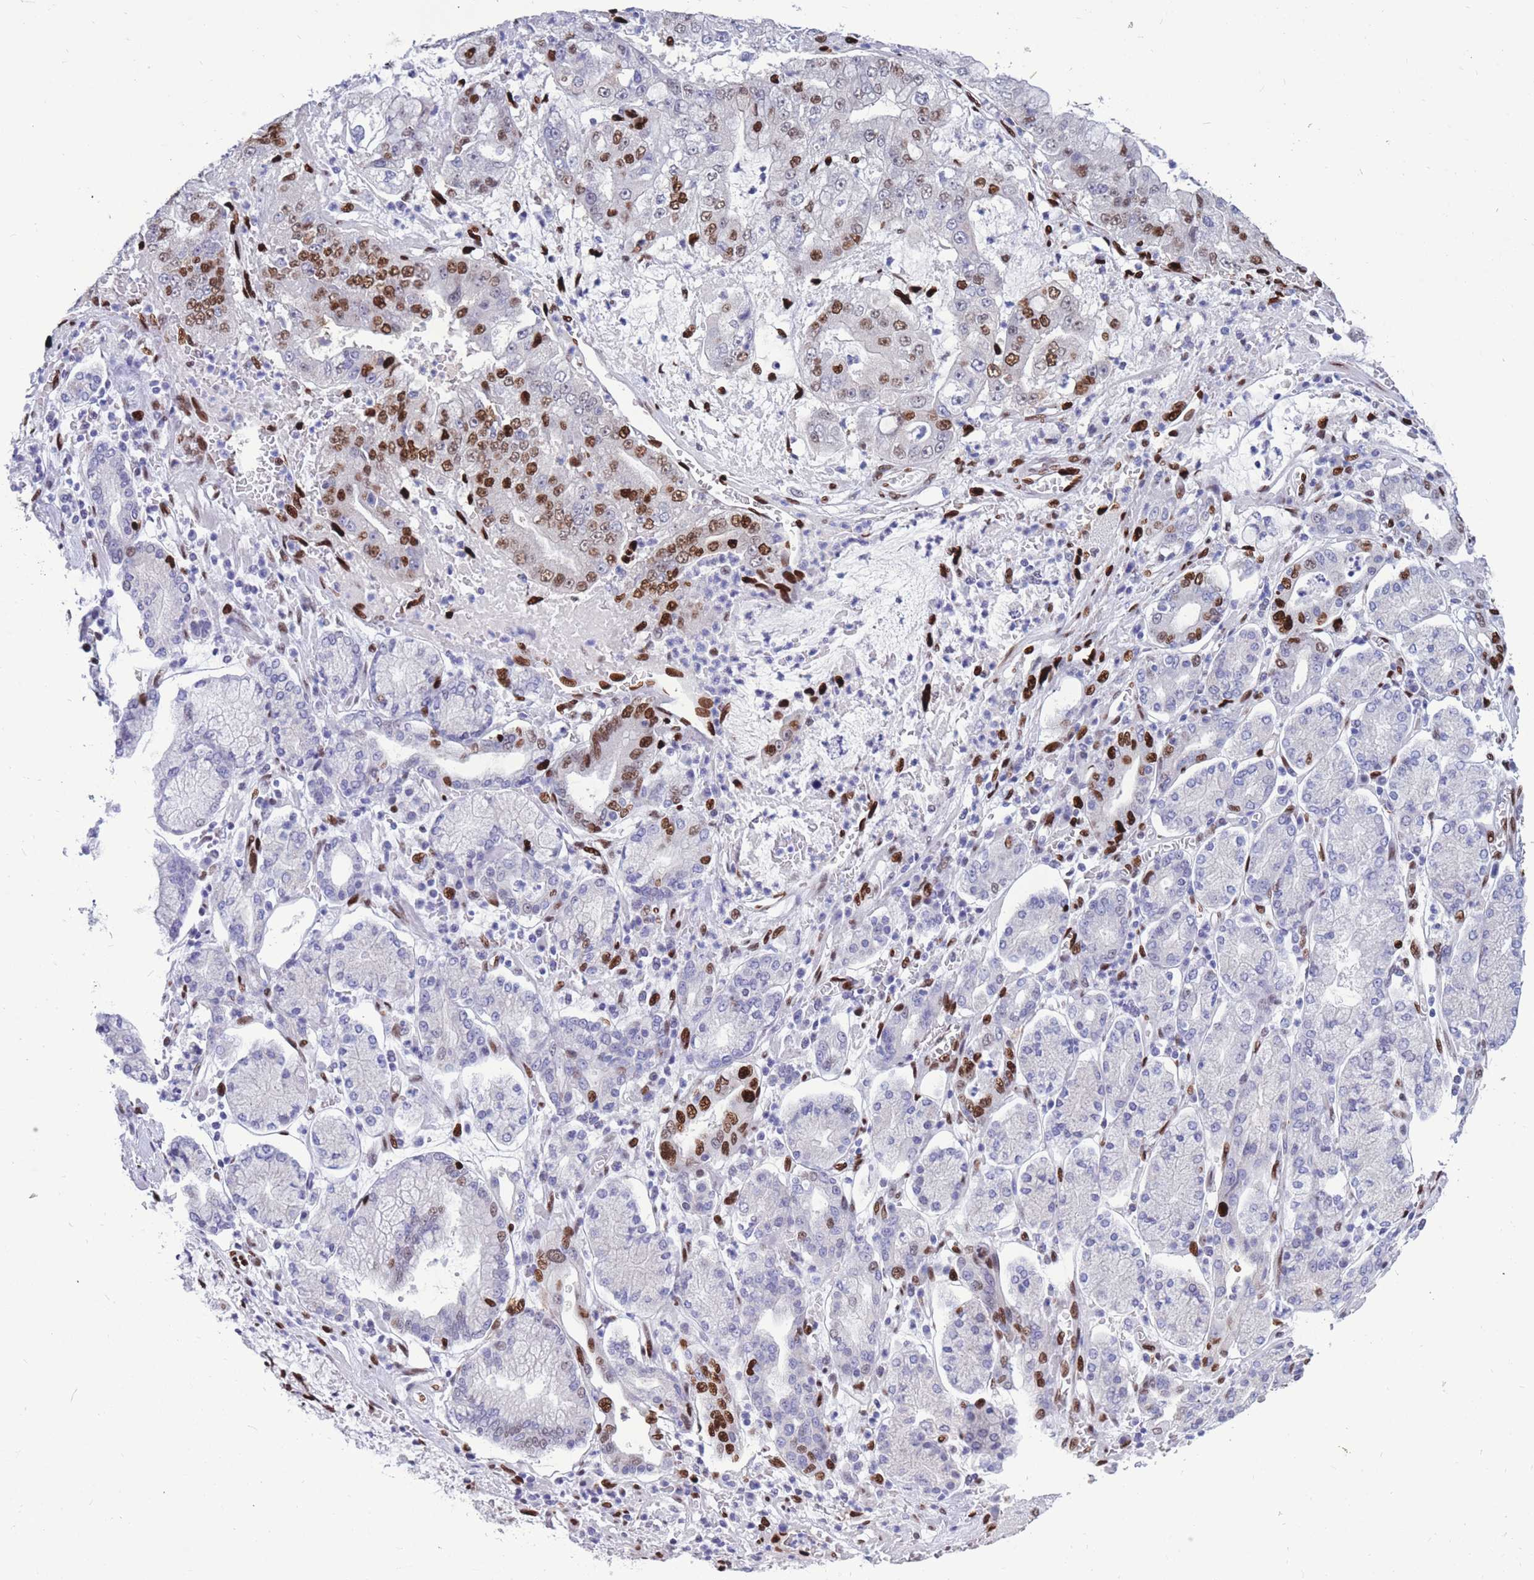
{"staining": {"intensity": "strong", "quantity": "<25%", "location": "nuclear"}, "tissue": "stomach cancer", "cell_type": "Tumor cells", "image_type": "cancer", "snomed": [{"axis": "morphology", "description": "Adenocarcinoma, NOS"}, {"axis": "topography", "description": "Stomach"}], "caption": "Immunohistochemistry (IHC) image of stomach cancer stained for a protein (brown), which reveals medium levels of strong nuclear expression in approximately <25% of tumor cells.", "gene": "NASP", "patient": {"sex": "male", "age": 76}}